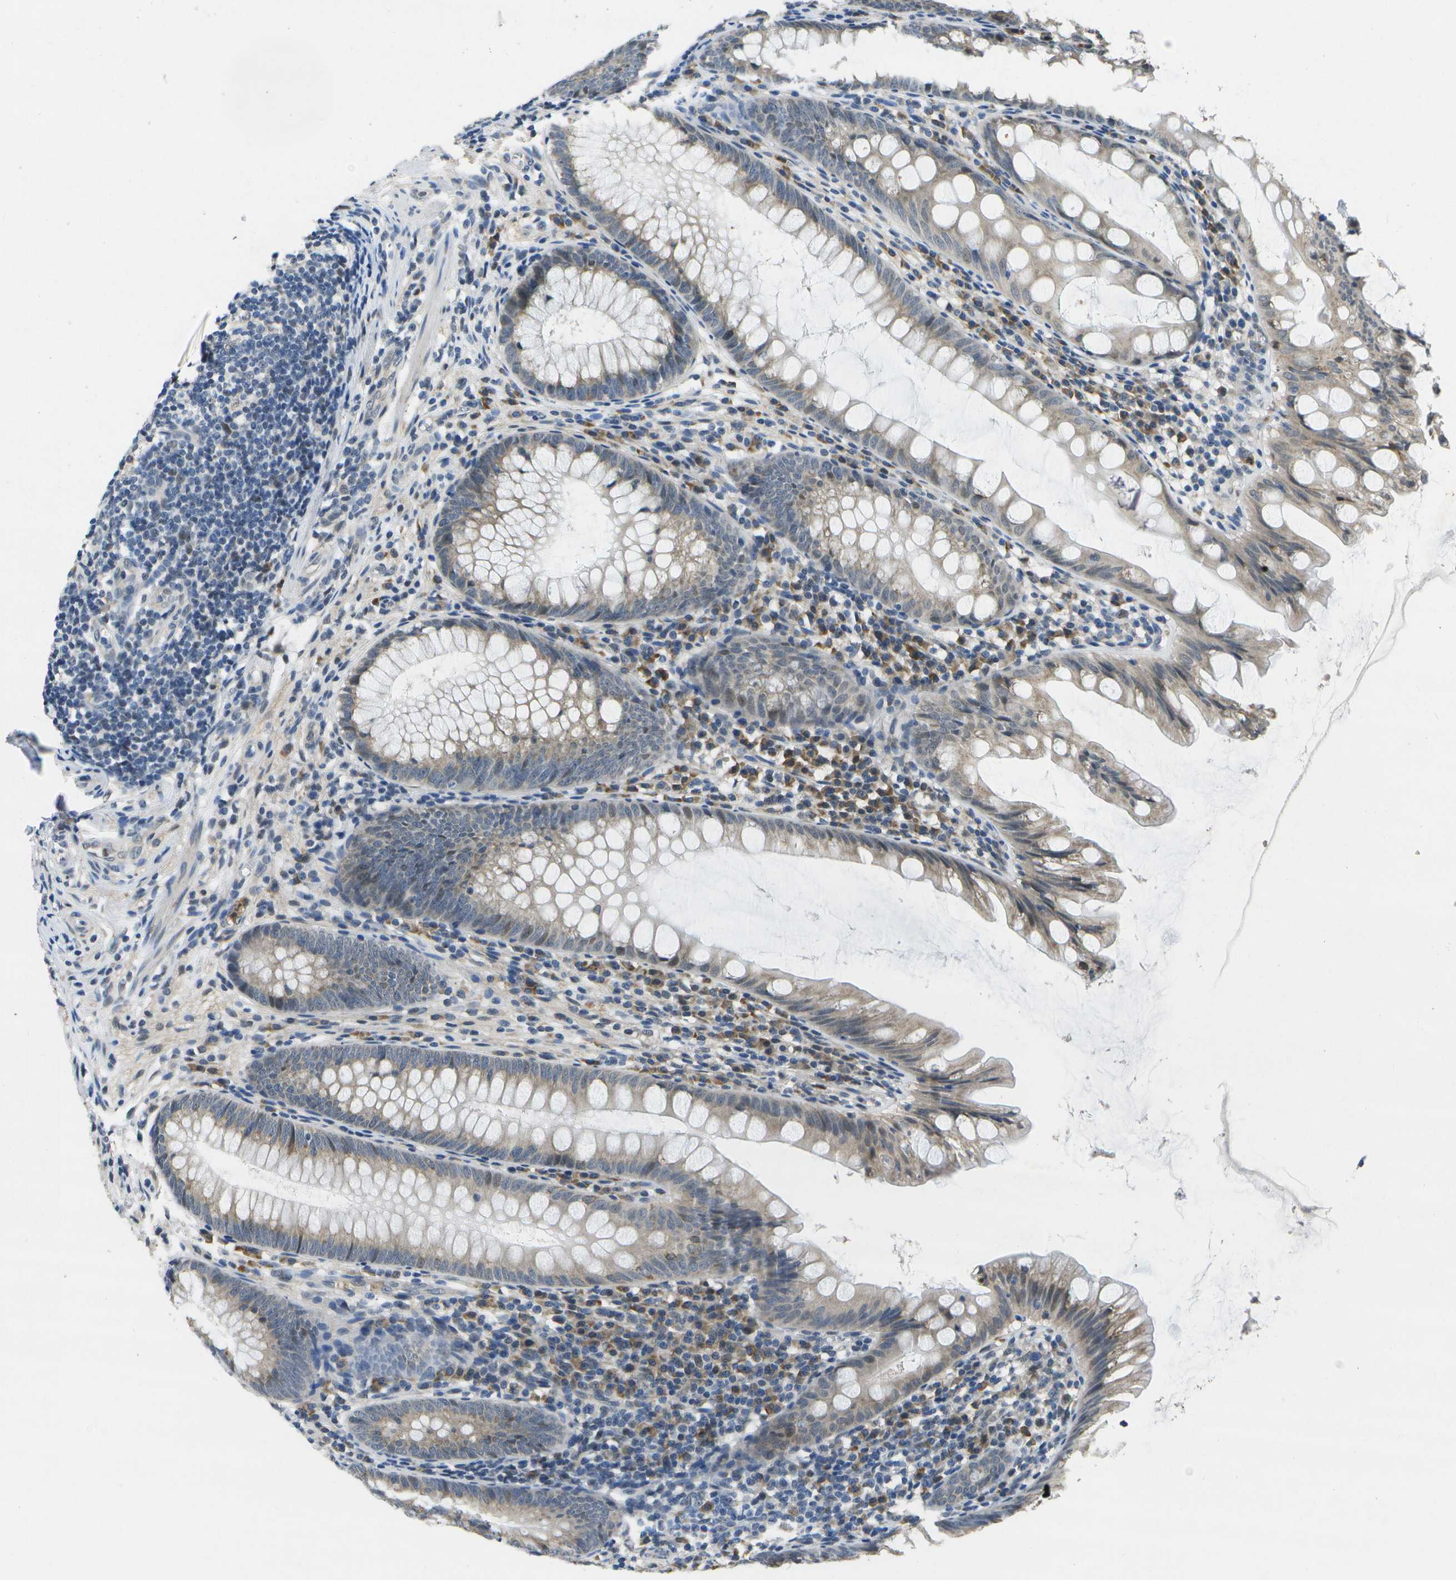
{"staining": {"intensity": "weak", "quantity": "<25%", "location": "nuclear"}, "tissue": "appendix", "cell_type": "Glandular cells", "image_type": "normal", "snomed": [{"axis": "morphology", "description": "Normal tissue, NOS"}, {"axis": "topography", "description": "Appendix"}], "caption": "Glandular cells are negative for brown protein staining in unremarkable appendix. (DAB IHC visualized using brightfield microscopy, high magnification).", "gene": "DSE", "patient": {"sex": "male", "age": 56}}